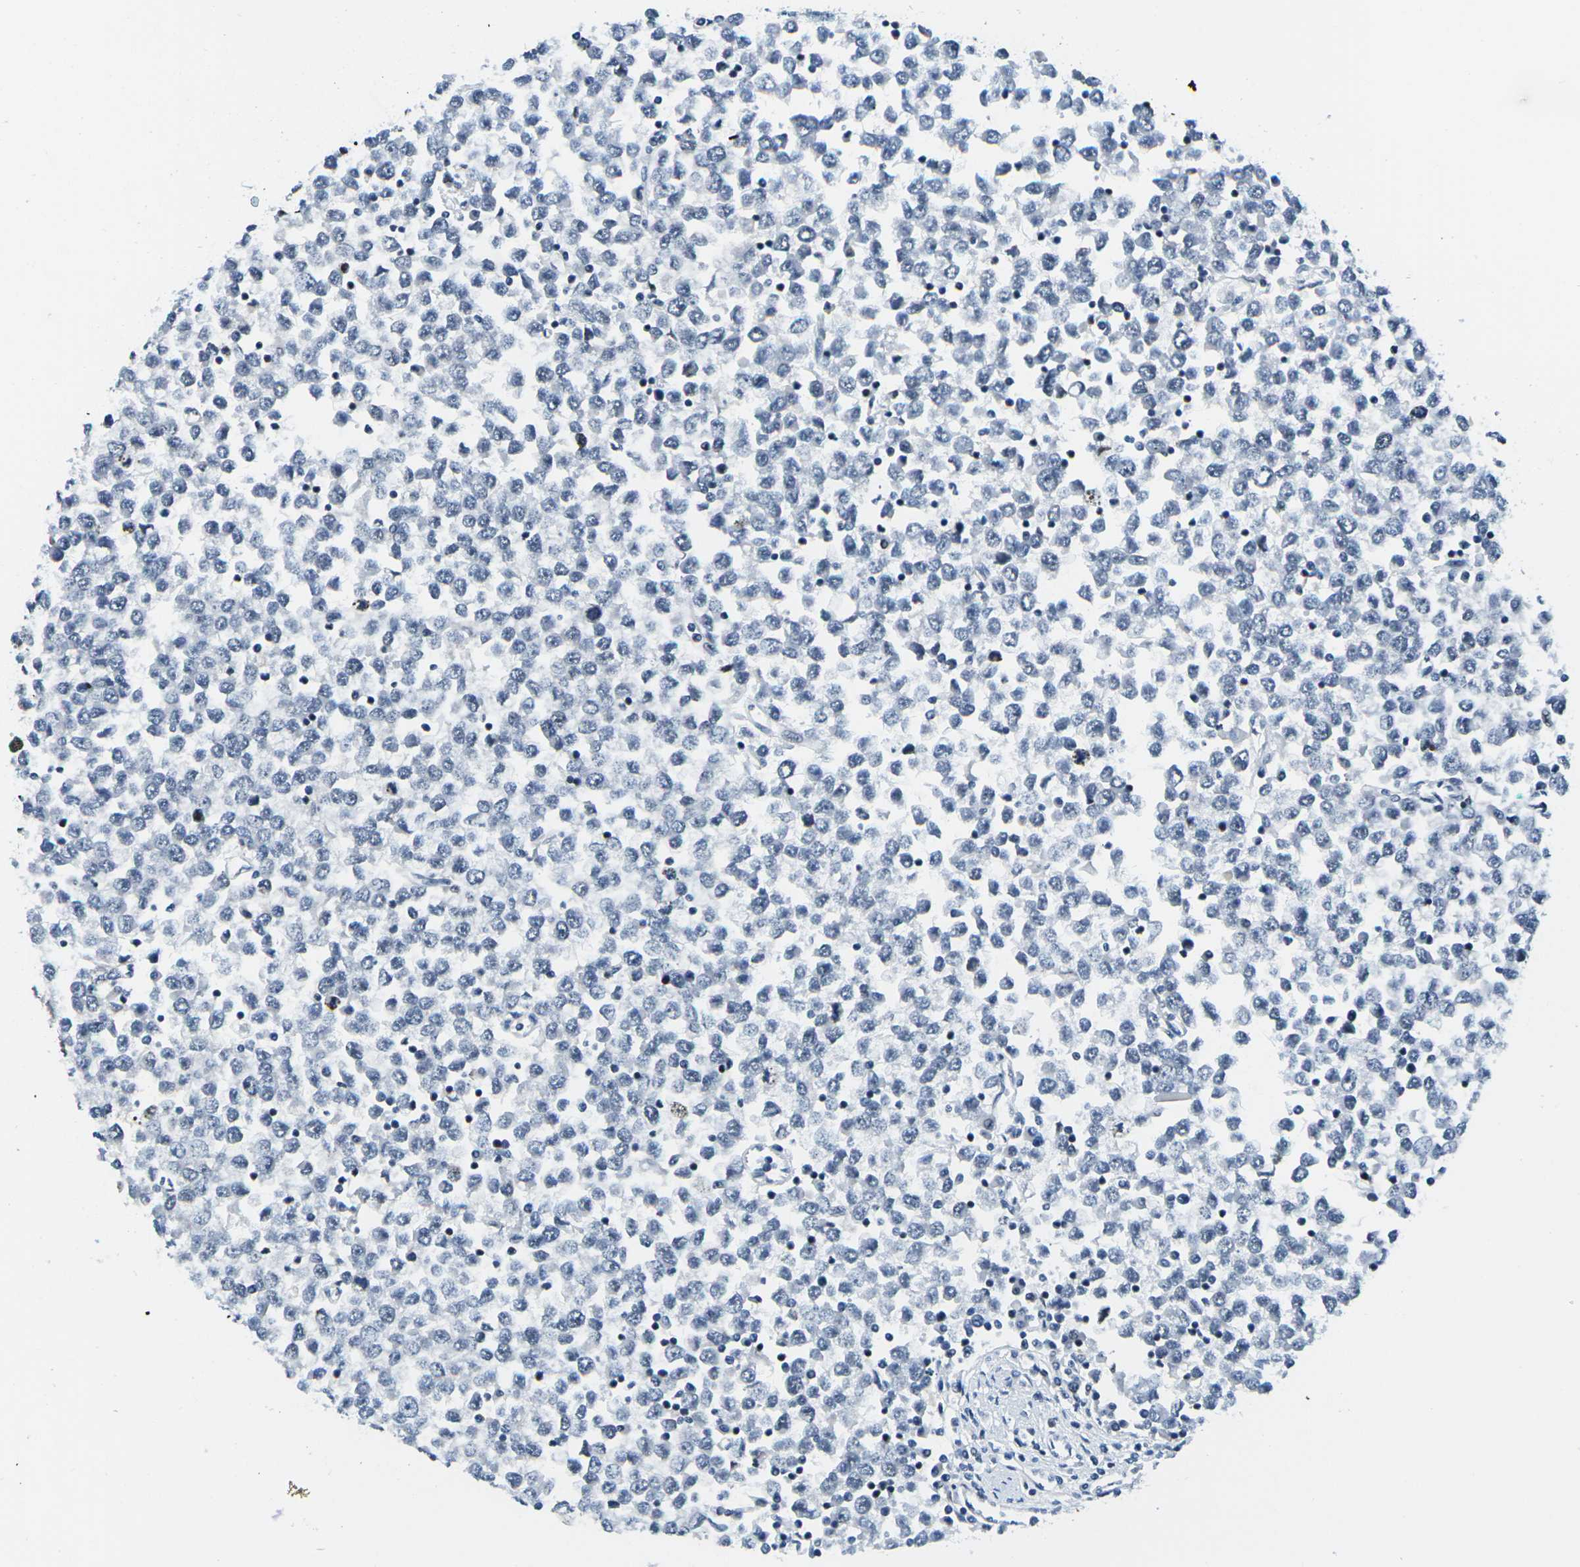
{"staining": {"intensity": "negative", "quantity": "none", "location": "none"}, "tissue": "testis cancer", "cell_type": "Tumor cells", "image_type": "cancer", "snomed": [{"axis": "morphology", "description": "Seminoma, NOS"}, {"axis": "topography", "description": "Testis"}], "caption": "Immunohistochemistry (IHC) histopathology image of neoplastic tissue: human testis cancer (seminoma) stained with DAB (3,3'-diaminobenzidine) shows no significant protein expression in tumor cells.", "gene": "PRPF8", "patient": {"sex": "male", "age": 65}}